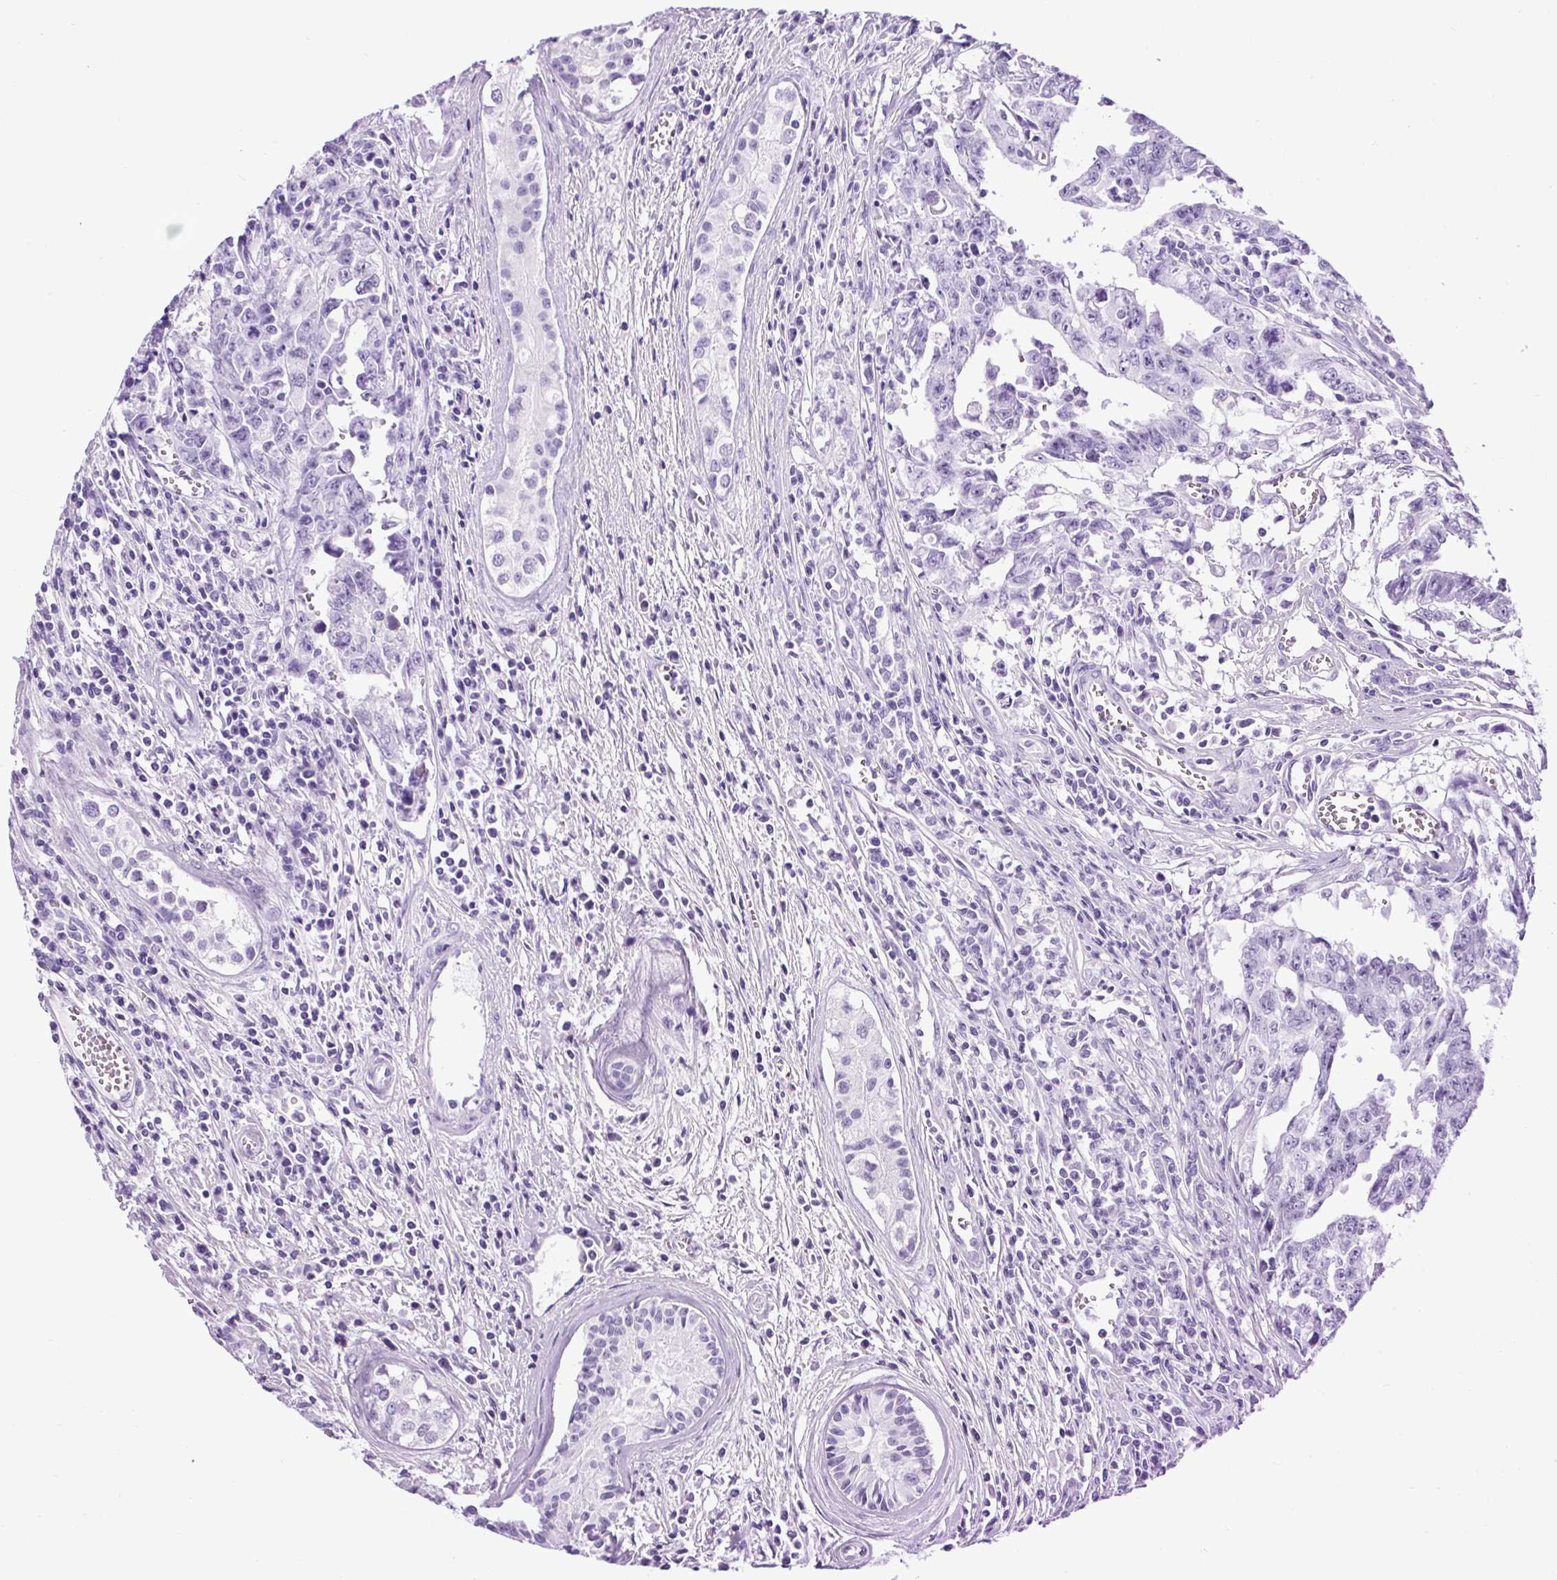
{"staining": {"intensity": "negative", "quantity": "none", "location": "none"}, "tissue": "testis cancer", "cell_type": "Tumor cells", "image_type": "cancer", "snomed": [{"axis": "morphology", "description": "Carcinoma, Embryonal, NOS"}, {"axis": "topography", "description": "Testis"}], "caption": "This is an IHC image of human embryonal carcinoma (testis). There is no positivity in tumor cells.", "gene": "CEL", "patient": {"sex": "male", "age": 24}}